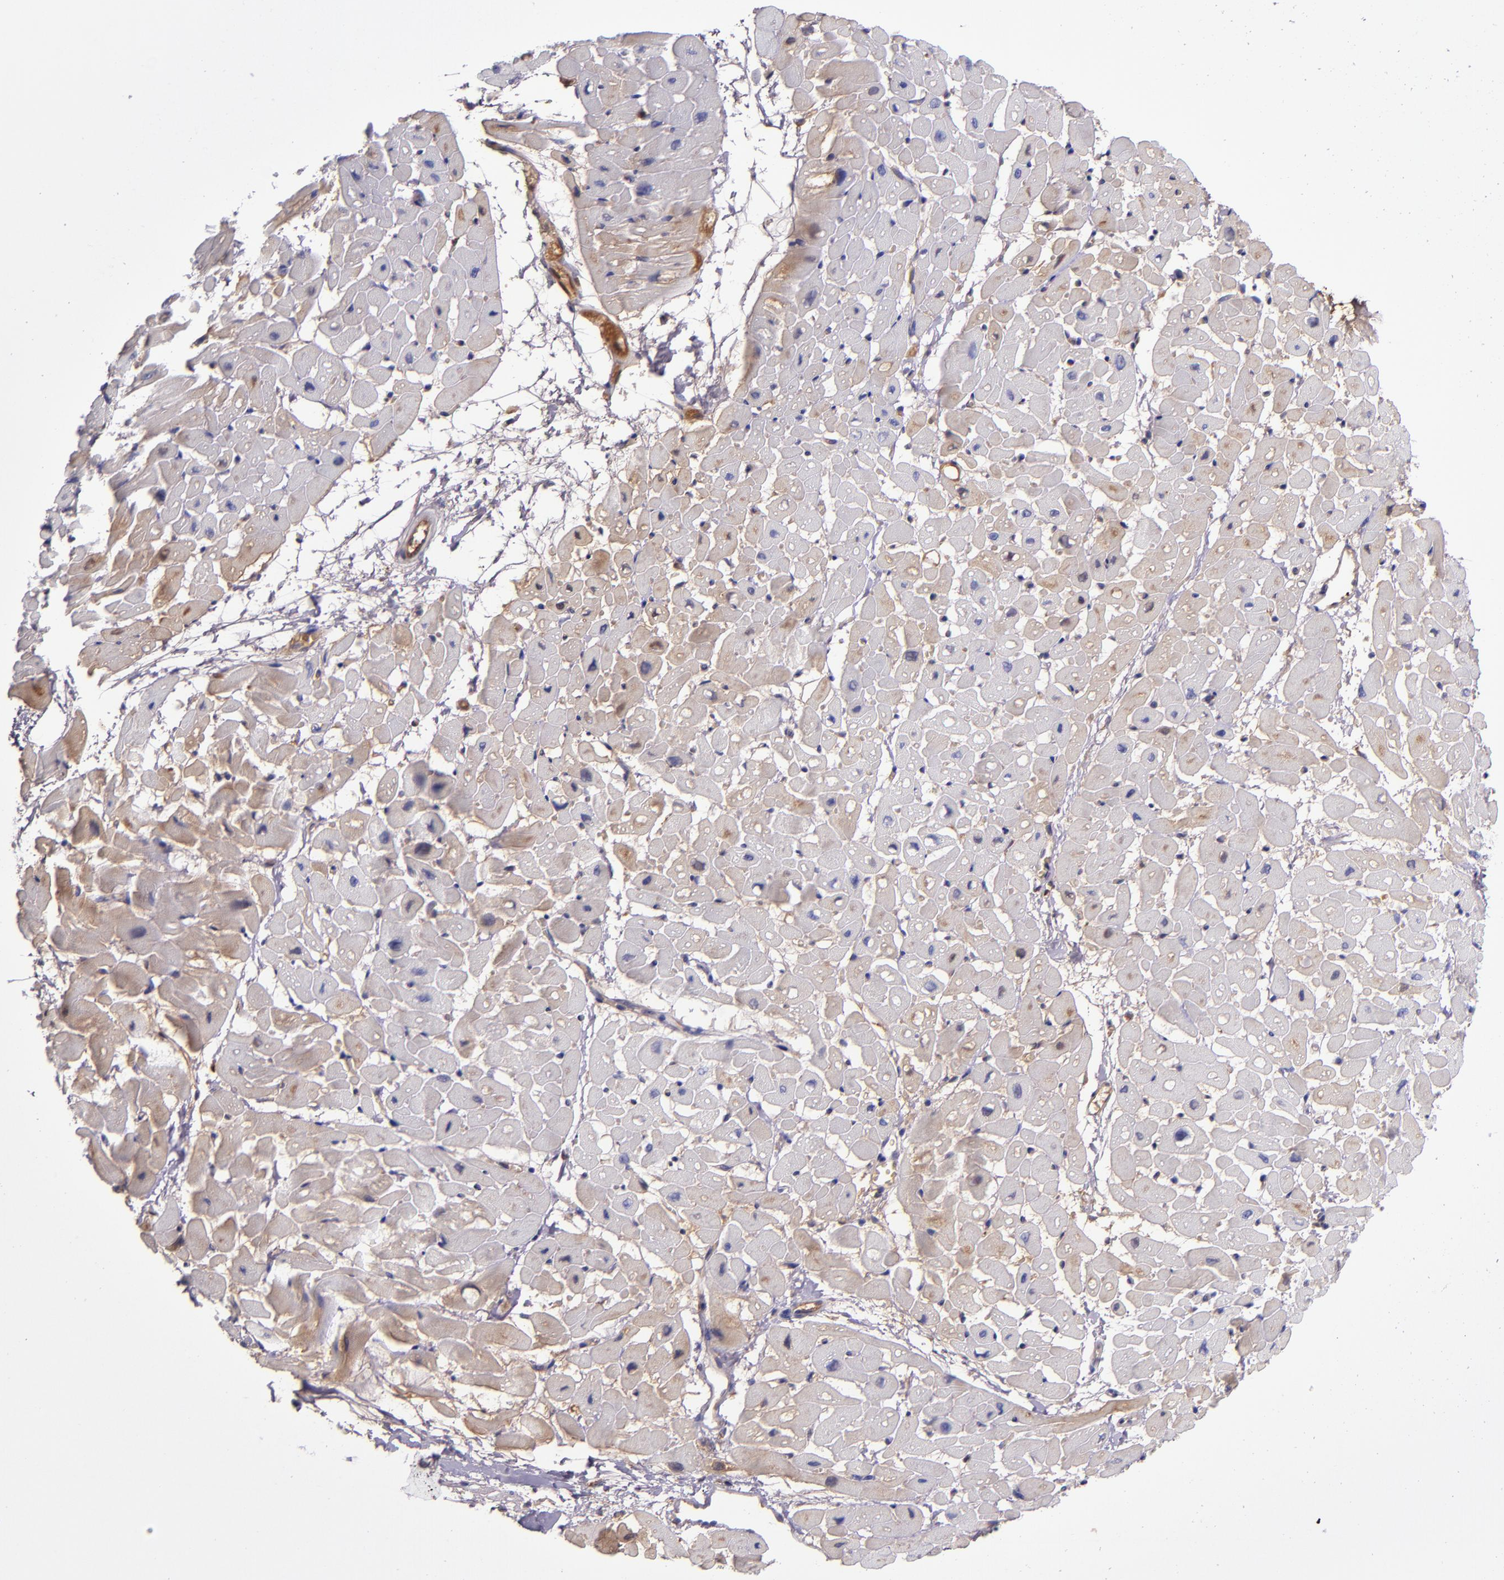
{"staining": {"intensity": "weak", "quantity": "25%-75%", "location": "cytoplasmic/membranous"}, "tissue": "heart muscle", "cell_type": "Cardiomyocytes", "image_type": "normal", "snomed": [{"axis": "morphology", "description": "Normal tissue, NOS"}, {"axis": "topography", "description": "Heart"}], "caption": "An immunohistochemistry (IHC) micrograph of unremarkable tissue is shown. Protein staining in brown highlights weak cytoplasmic/membranous positivity in heart muscle within cardiomyocytes. (brown staining indicates protein expression, while blue staining denotes nuclei).", "gene": "CLEC3B", "patient": {"sex": "male", "age": 45}}